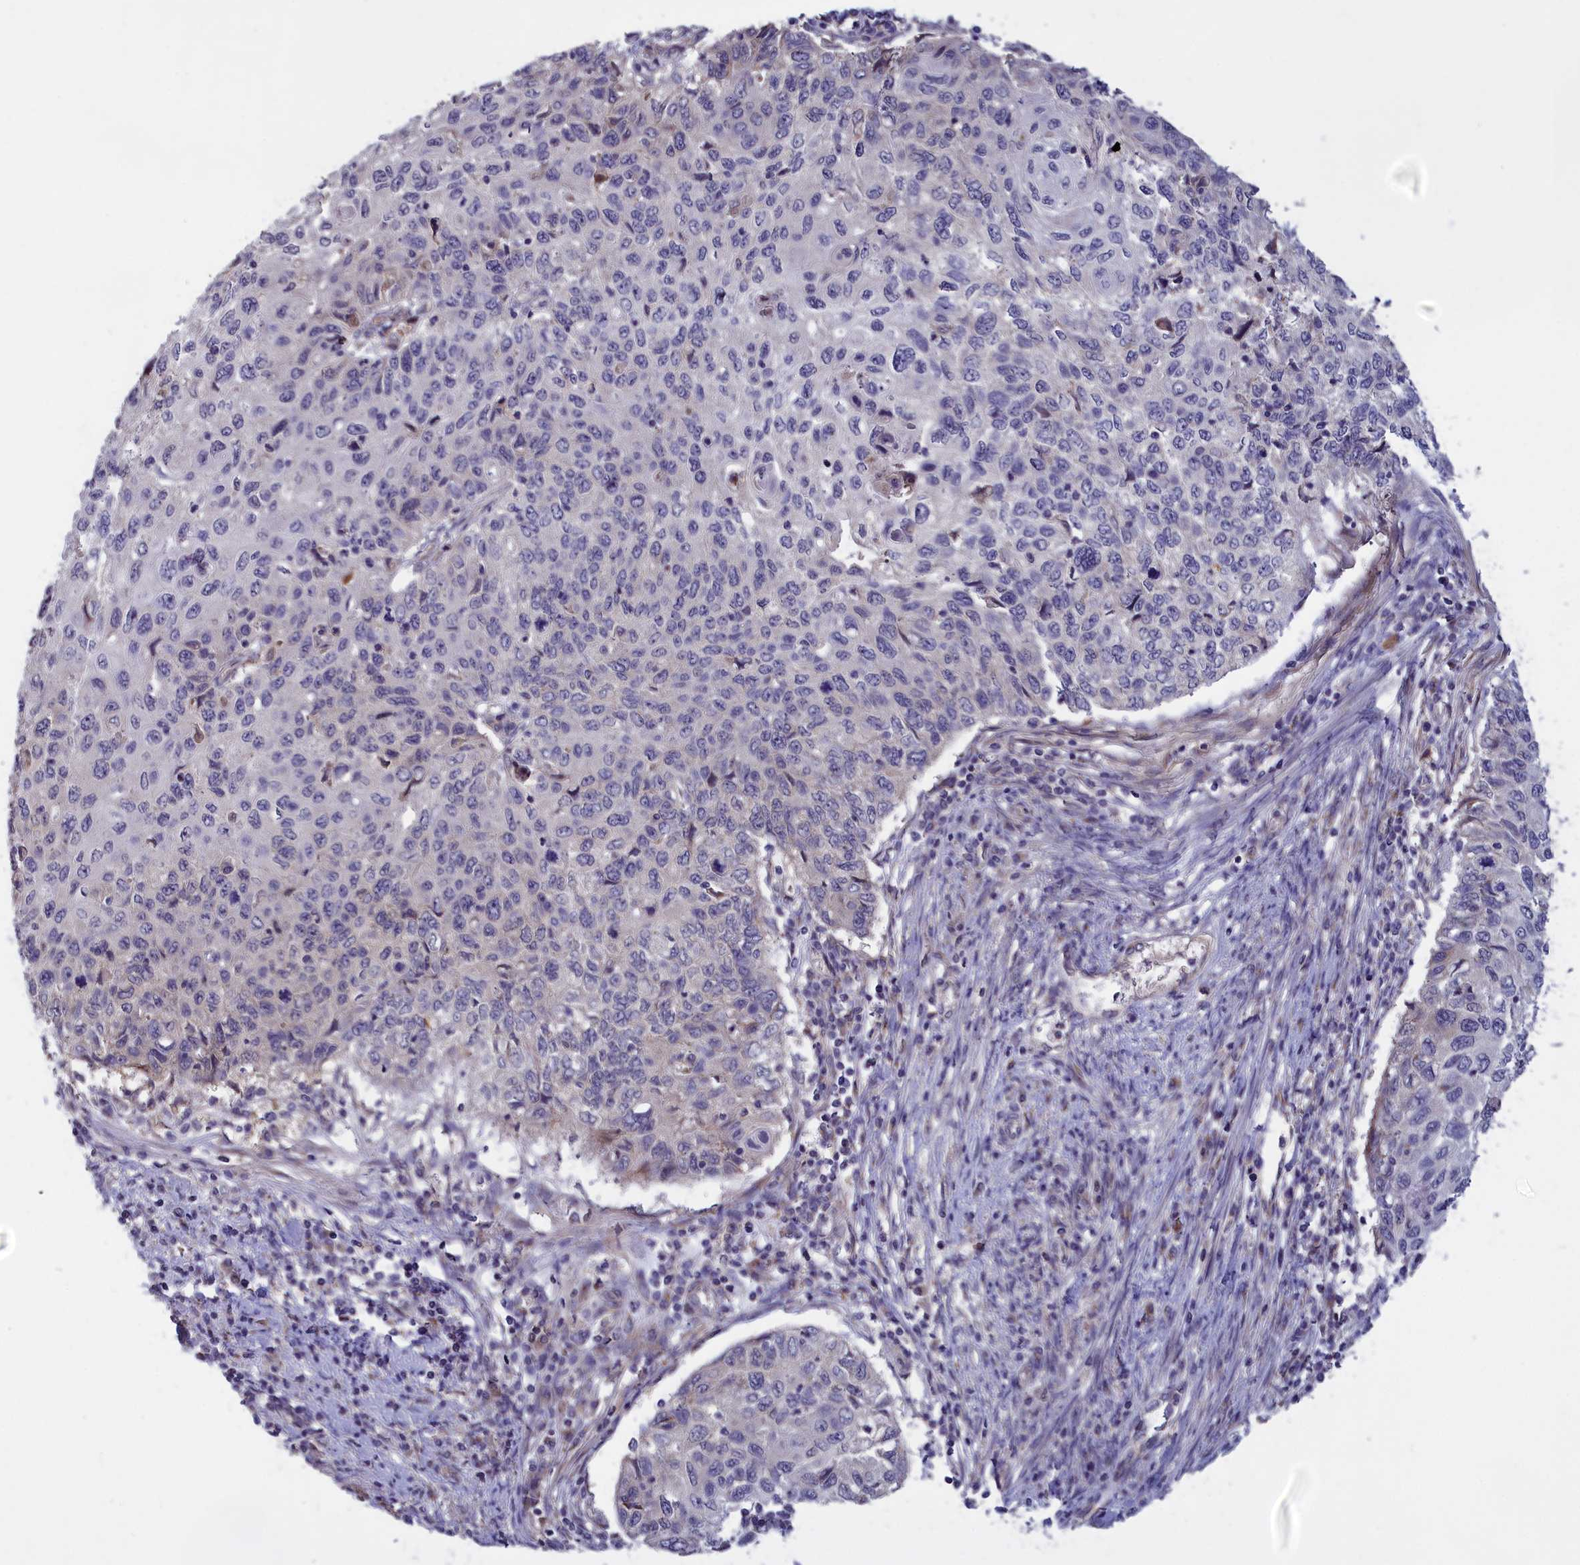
{"staining": {"intensity": "negative", "quantity": "none", "location": "none"}, "tissue": "cervical cancer", "cell_type": "Tumor cells", "image_type": "cancer", "snomed": [{"axis": "morphology", "description": "Squamous cell carcinoma, NOS"}, {"axis": "topography", "description": "Cervix"}], "caption": "Protein analysis of squamous cell carcinoma (cervical) shows no significant expression in tumor cells.", "gene": "IGFALS", "patient": {"sex": "female", "age": 70}}